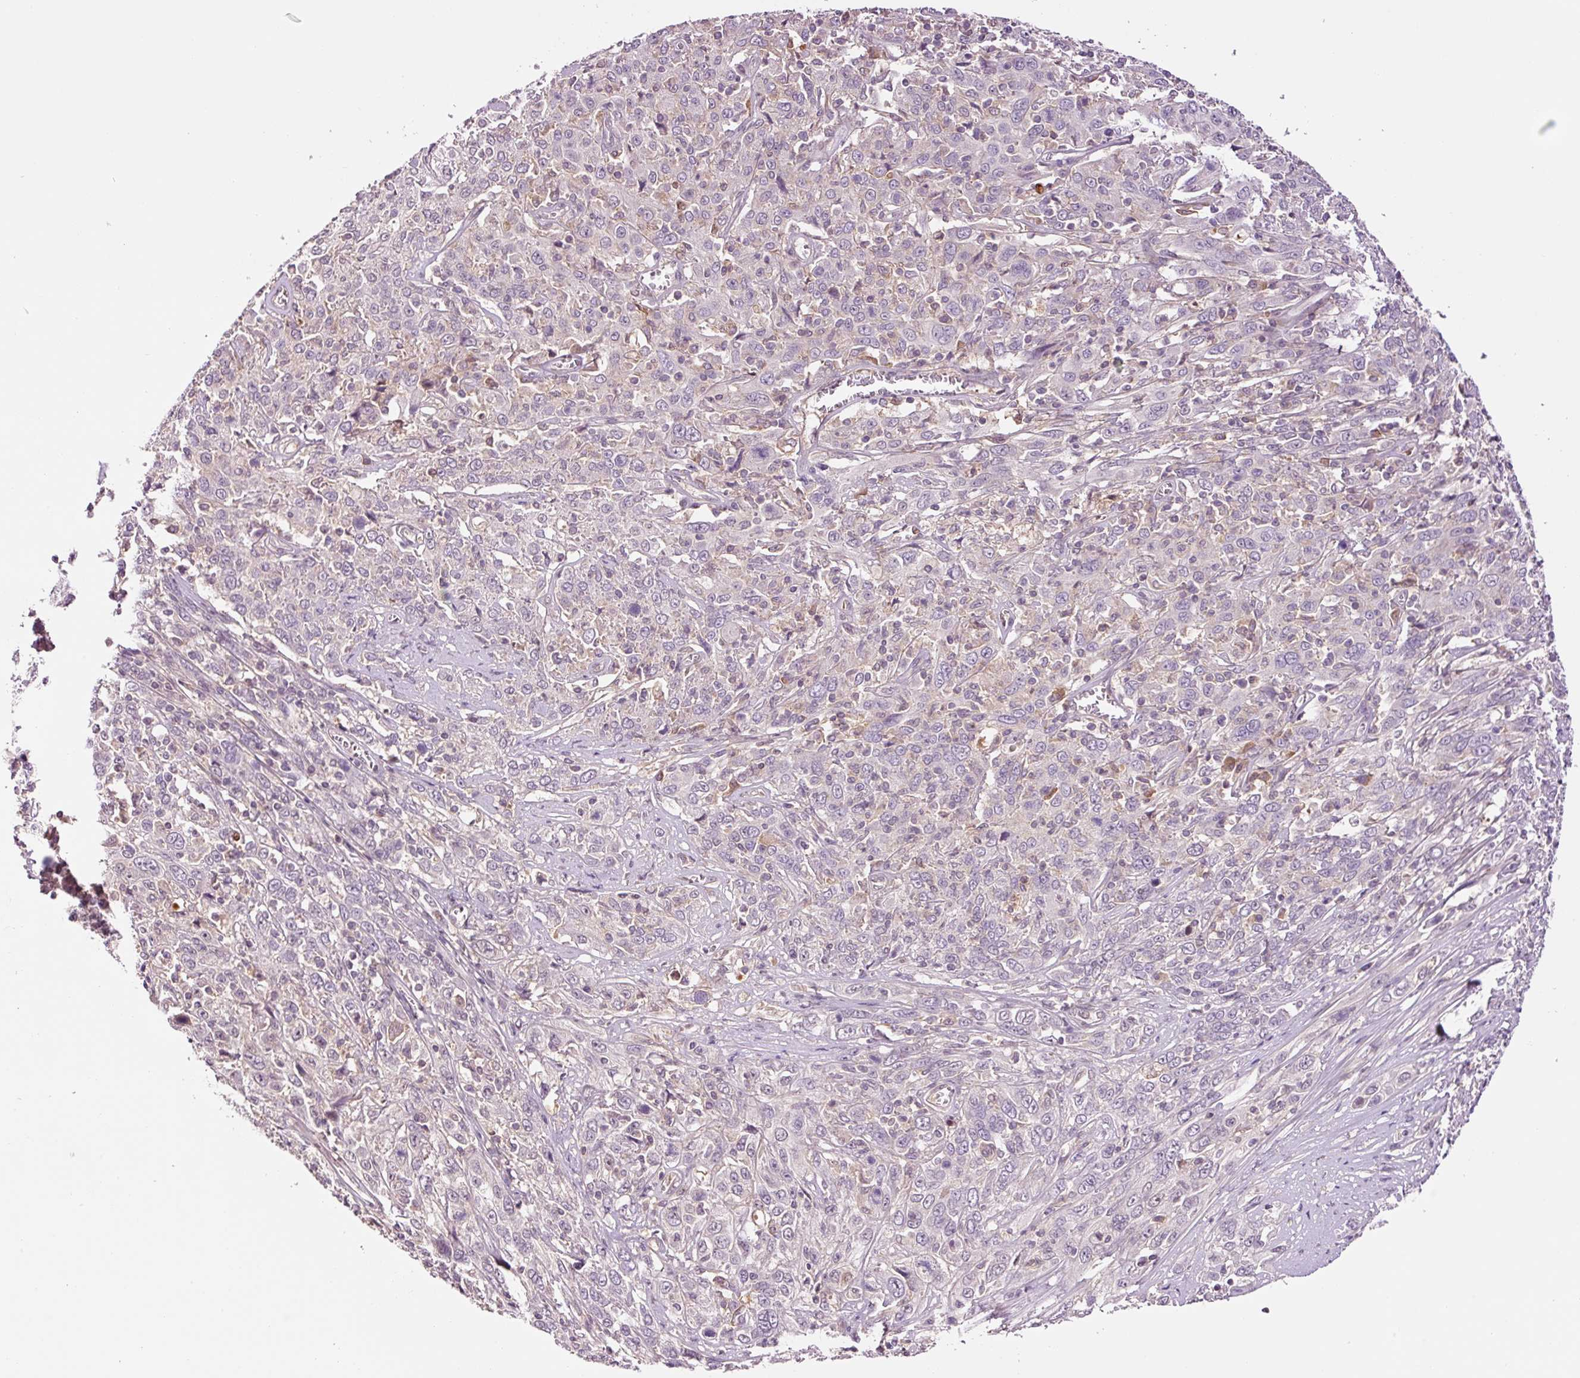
{"staining": {"intensity": "negative", "quantity": "none", "location": "none"}, "tissue": "cervical cancer", "cell_type": "Tumor cells", "image_type": "cancer", "snomed": [{"axis": "morphology", "description": "Squamous cell carcinoma, NOS"}, {"axis": "topography", "description": "Cervix"}], "caption": "This is an immunohistochemistry micrograph of human cervical cancer (squamous cell carcinoma). There is no expression in tumor cells.", "gene": "DPPA4", "patient": {"sex": "female", "age": 46}}